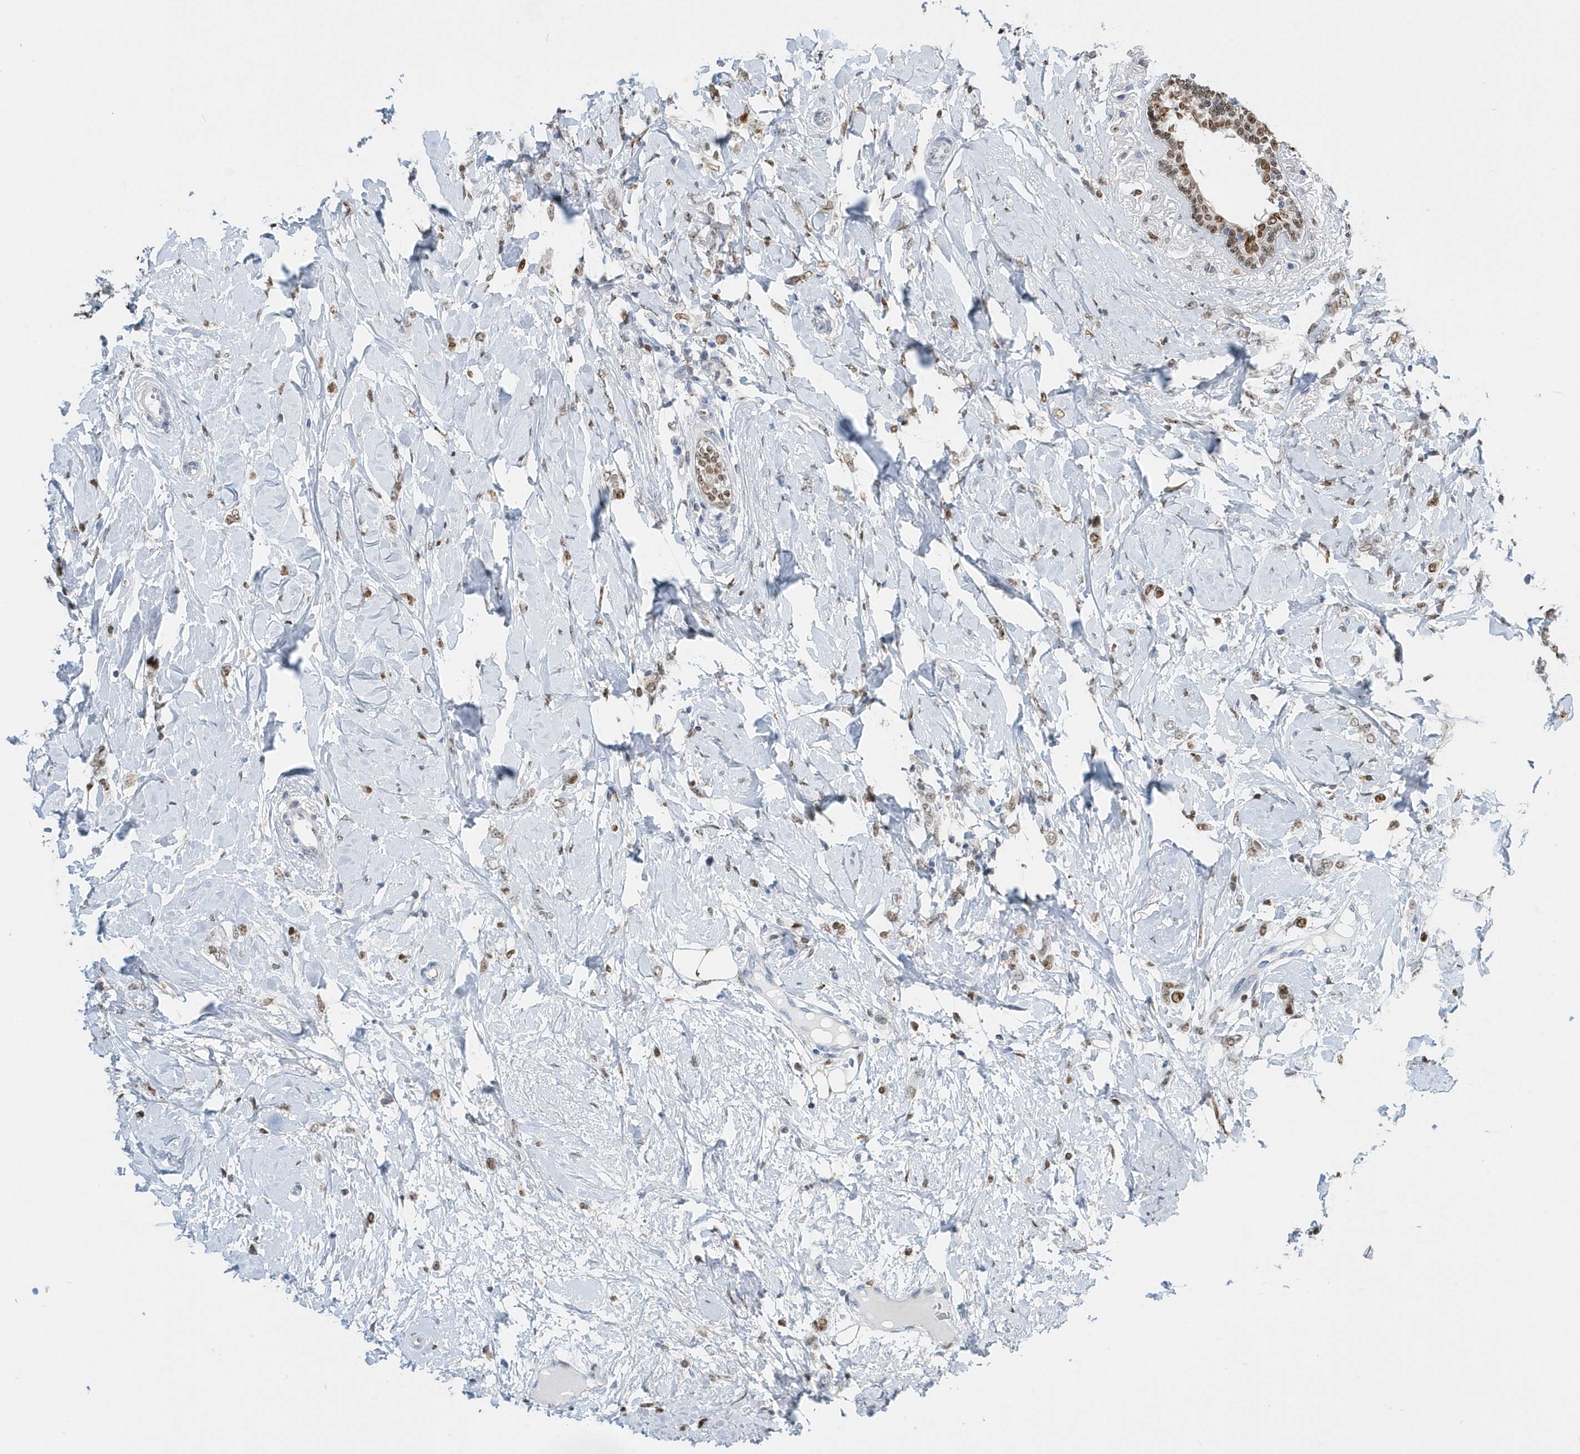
{"staining": {"intensity": "moderate", "quantity": ">75%", "location": "nuclear"}, "tissue": "breast cancer", "cell_type": "Tumor cells", "image_type": "cancer", "snomed": [{"axis": "morphology", "description": "Normal tissue, NOS"}, {"axis": "morphology", "description": "Lobular carcinoma"}, {"axis": "topography", "description": "Breast"}], "caption": "Brown immunohistochemical staining in lobular carcinoma (breast) reveals moderate nuclear staining in approximately >75% of tumor cells.", "gene": "MACROH2A2", "patient": {"sex": "female", "age": 47}}